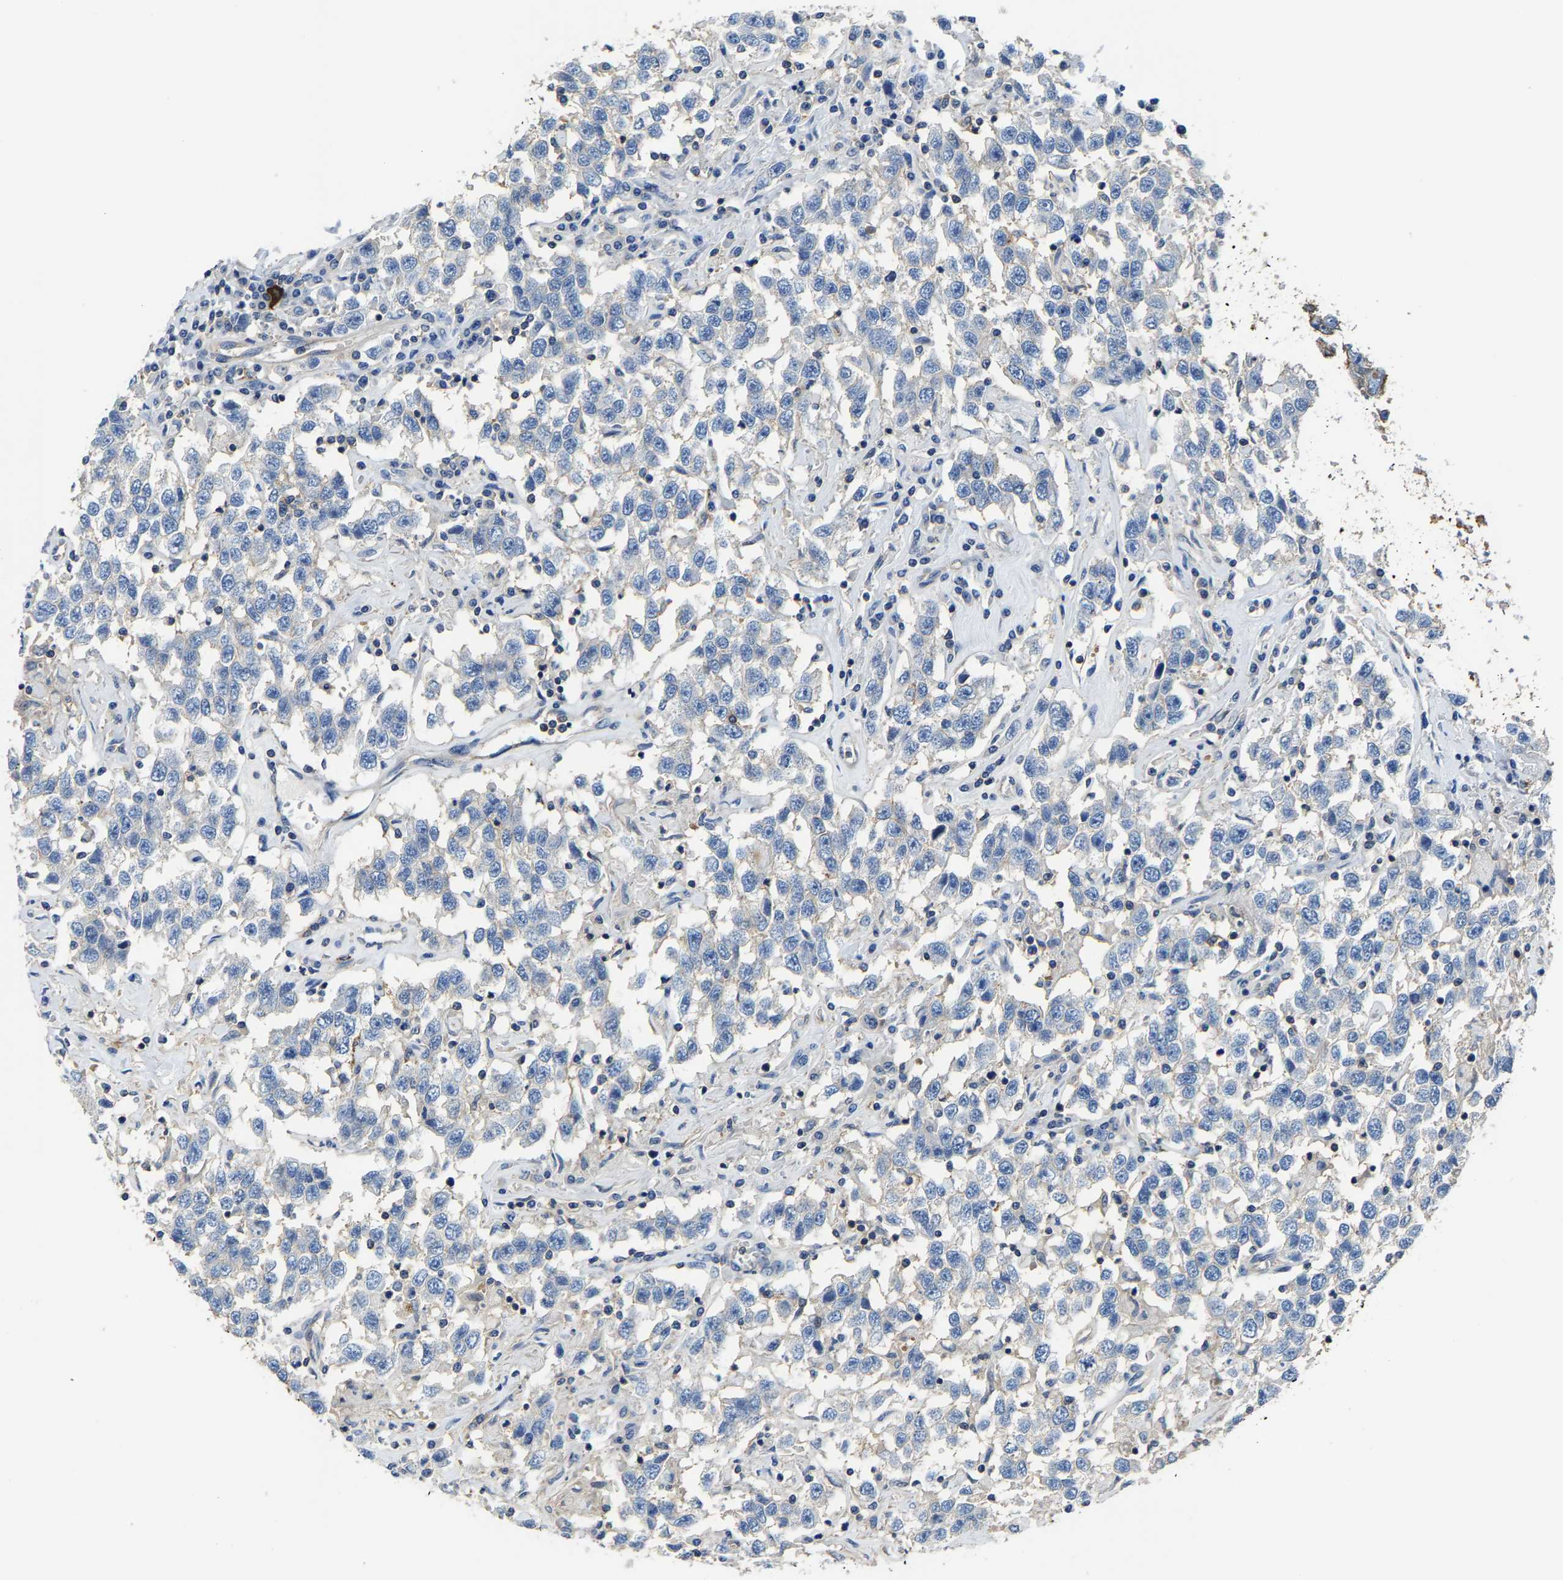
{"staining": {"intensity": "negative", "quantity": "none", "location": "none"}, "tissue": "testis cancer", "cell_type": "Tumor cells", "image_type": "cancer", "snomed": [{"axis": "morphology", "description": "Seminoma, NOS"}, {"axis": "topography", "description": "Testis"}], "caption": "DAB (3,3'-diaminobenzidine) immunohistochemical staining of human seminoma (testis) demonstrates no significant staining in tumor cells. (DAB immunohistochemistry (IHC) with hematoxylin counter stain).", "gene": "TRAF6", "patient": {"sex": "male", "age": 41}}